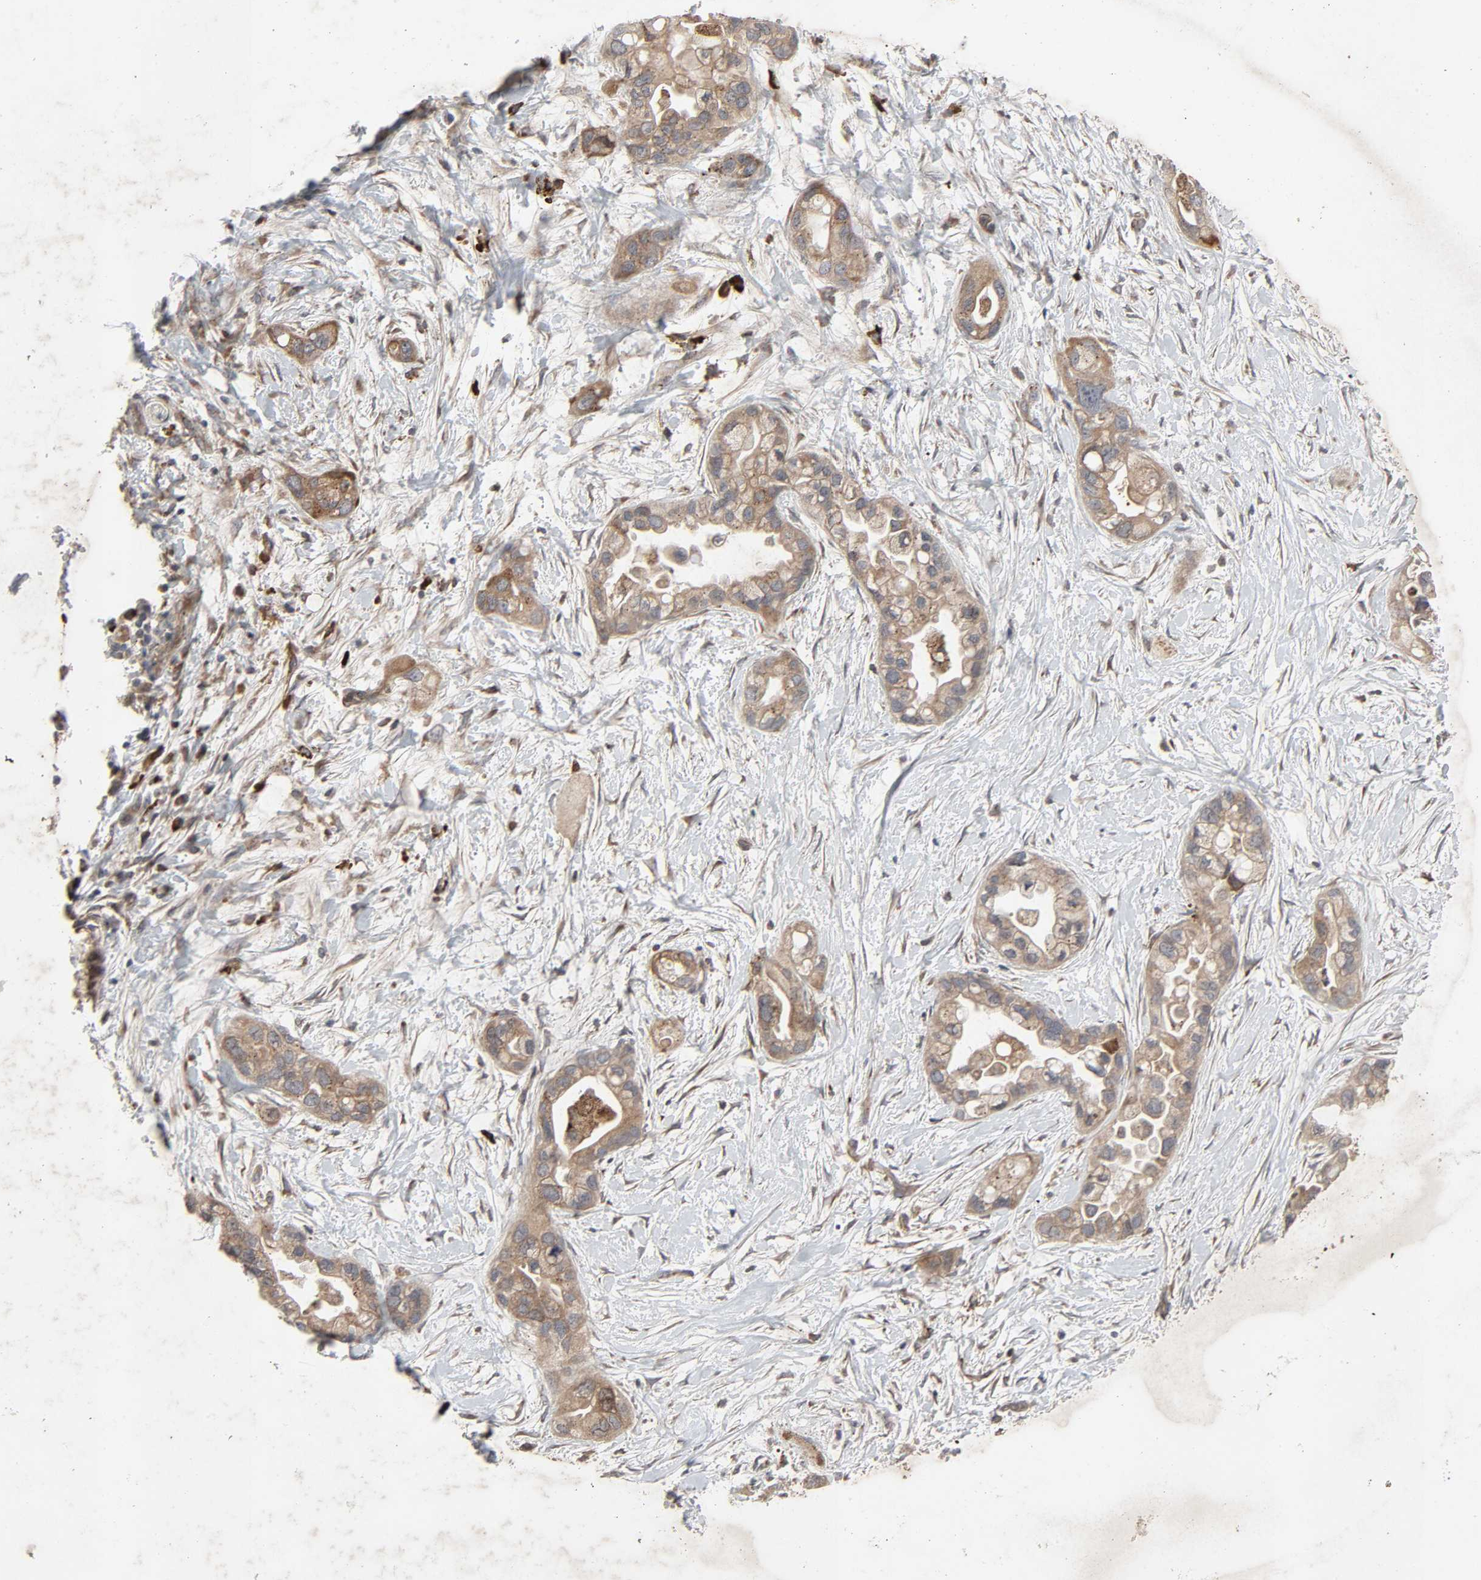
{"staining": {"intensity": "weak", "quantity": ">75%", "location": "cytoplasmic/membranous"}, "tissue": "pancreatic cancer", "cell_type": "Tumor cells", "image_type": "cancer", "snomed": [{"axis": "morphology", "description": "Adenocarcinoma, NOS"}, {"axis": "topography", "description": "Pancreas"}], "caption": "Protein expression analysis of human pancreatic cancer (adenocarcinoma) reveals weak cytoplasmic/membranous staining in approximately >75% of tumor cells.", "gene": "ADCY4", "patient": {"sex": "female", "age": 77}}